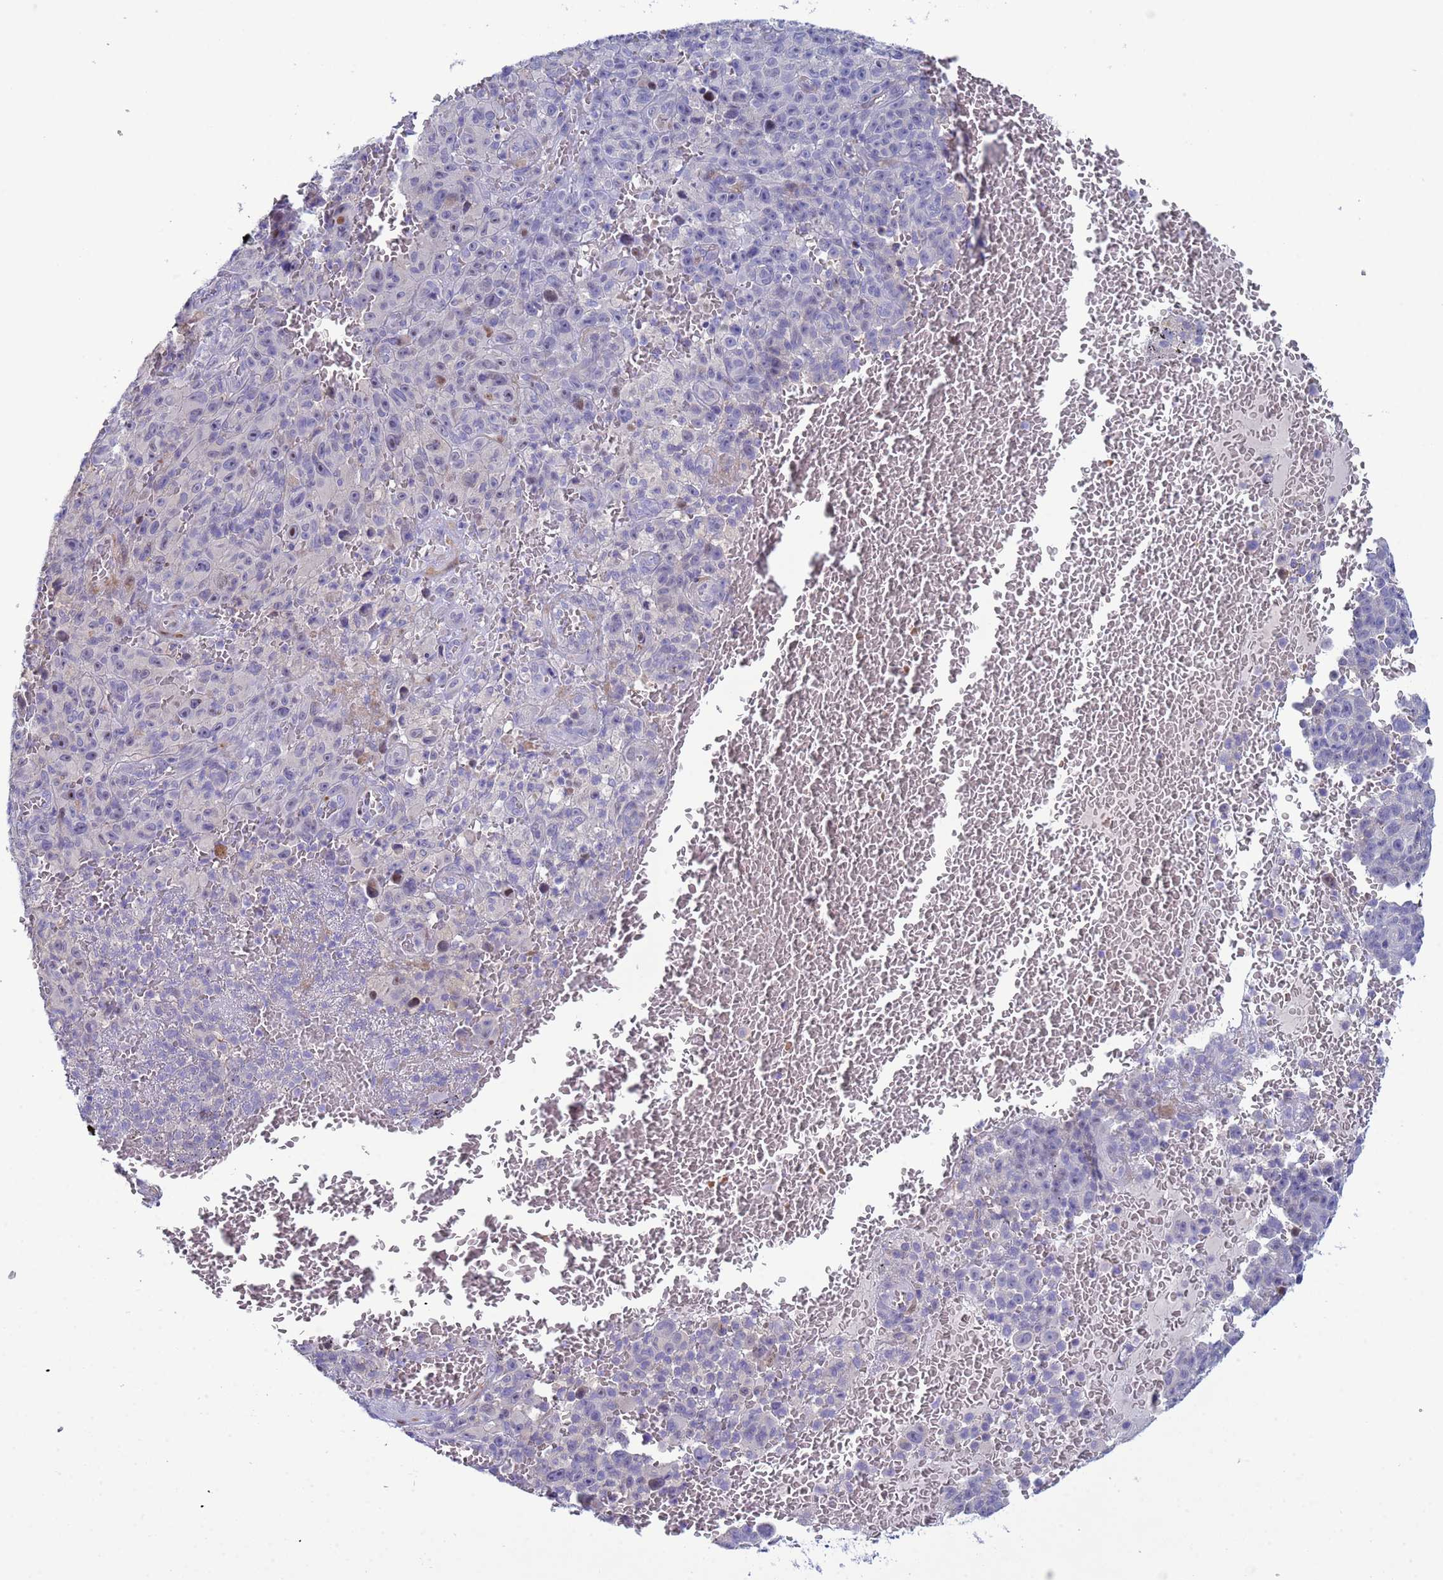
{"staining": {"intensity": "moderate", "quantity": "<25%", "location": "nuclear"}, "tissue": "melanoma", "cell_type": "Tumor cells", "image_type": "cancer", "snomed": [{"axis": "morphology", "description": "Malignant melanoma, NOS"}, {"axis": "topography", "description": "Skin"}], "caption": "Protein expression analysis of human melanoma reveals moderate nuclear positivity in about <25% of tumor cells. The protein of interest is stained brown, and the nuclei are stained in blue (DAB IHC with brightfield microscopy, high magnification).", "gene": "PPP6R1", "patient": {"sex": "female", "age": 82}}